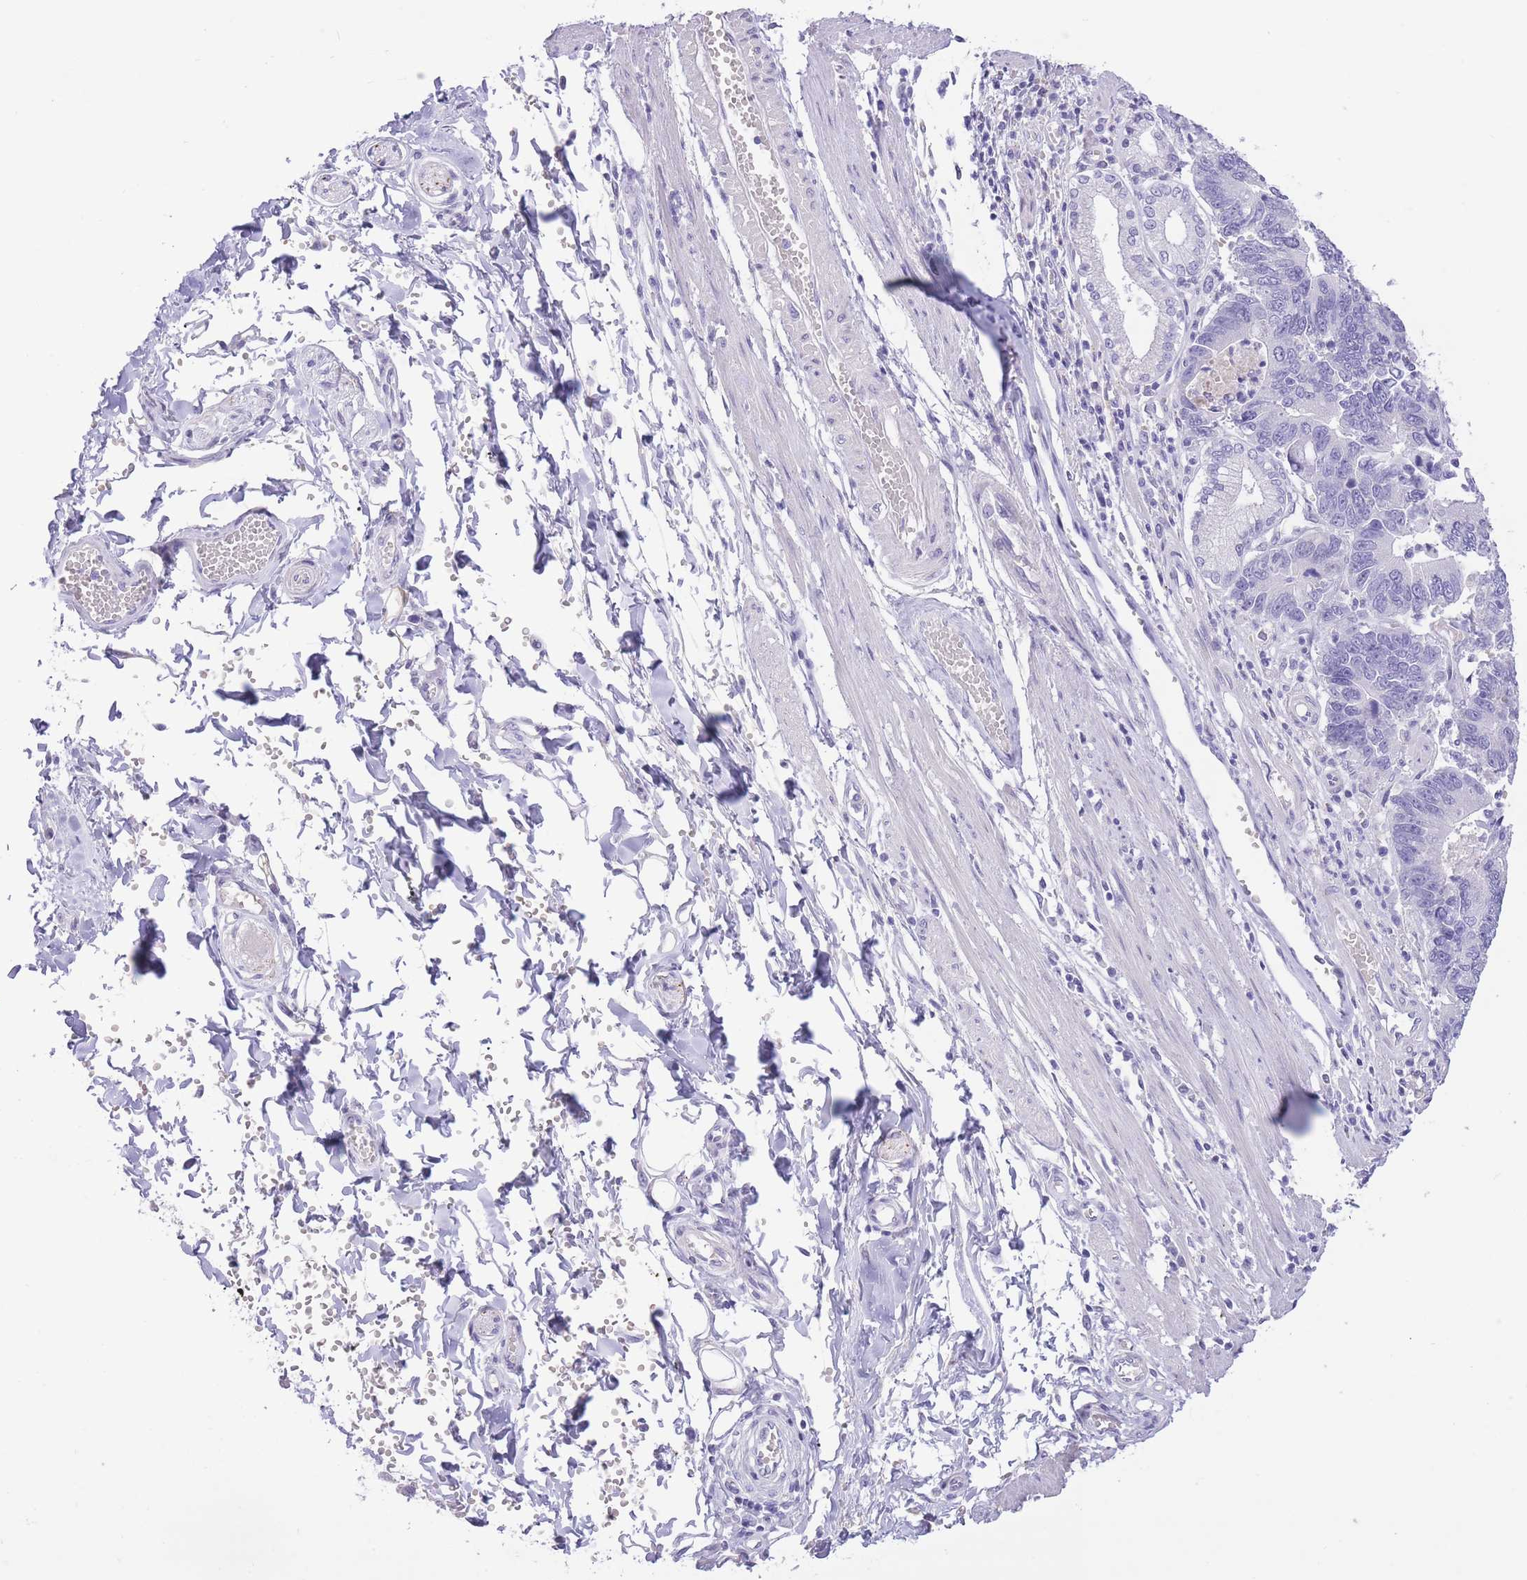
{"staining": {"intensity": "negative", "quantity": "none", "location": "none"}, "tissue": "stomach cancer", "cell_type": "Tumor cells", "image_type": "cancer", "snomed": [{"axis": "morphology", "description": "Adenocarcinoma, NOS"}, {"axis": "topography", "description": "Stomach"}], "caption": "High power microscopy micrograph of an immunohistochemistry image of adenocarcinoma (stomach), revealing no significant expression in tumor cells.", "gene": "WDR70", "patient": {"sex": "male", "age": 59}}